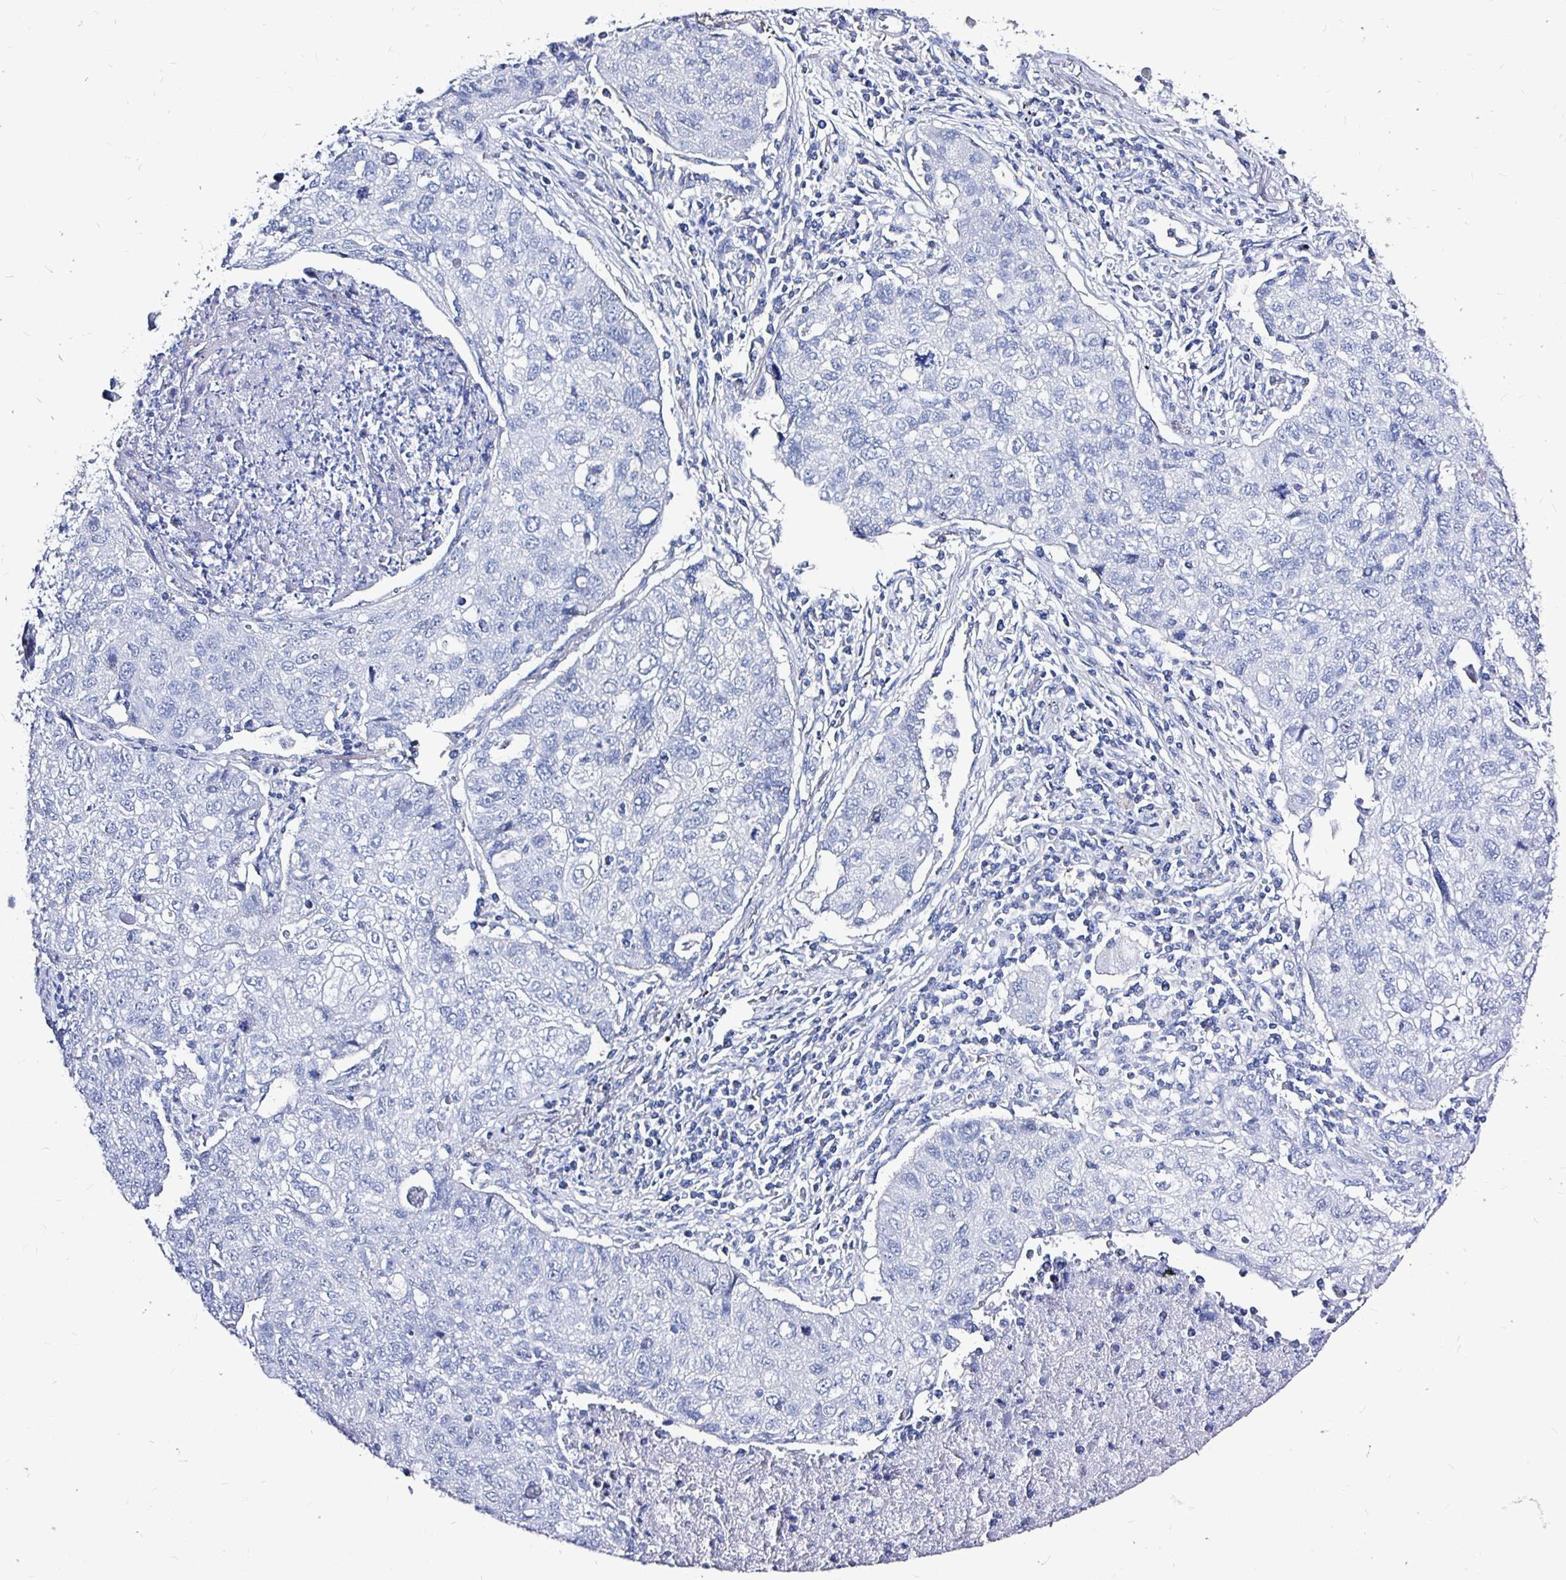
{"staining": {"intensity": "negative", "quantity": "none", "location": "none"}, "tissue": "lung cancer", "cell_type": "Tumor cells", "image_type": "cancer", "snomed": [{"axis": "morphology", "description": "Normal morphology"}, {"axis": "morphology", "description": "Aneuploidy"}, {"axis": "morphology", "description": "Squamous cell carcinoma, NOS"}, {"axis": "topography", "description": "Lymph node"}, {"axis": "topography", "description": "Lung"}], "caption": "This is an immunohistochemistry (IHC) histopathology image of human lung cancer. There is no expression in tumor cells.", "gene": "LUZP4", "patient": {"sex": "female", "age": 76}}